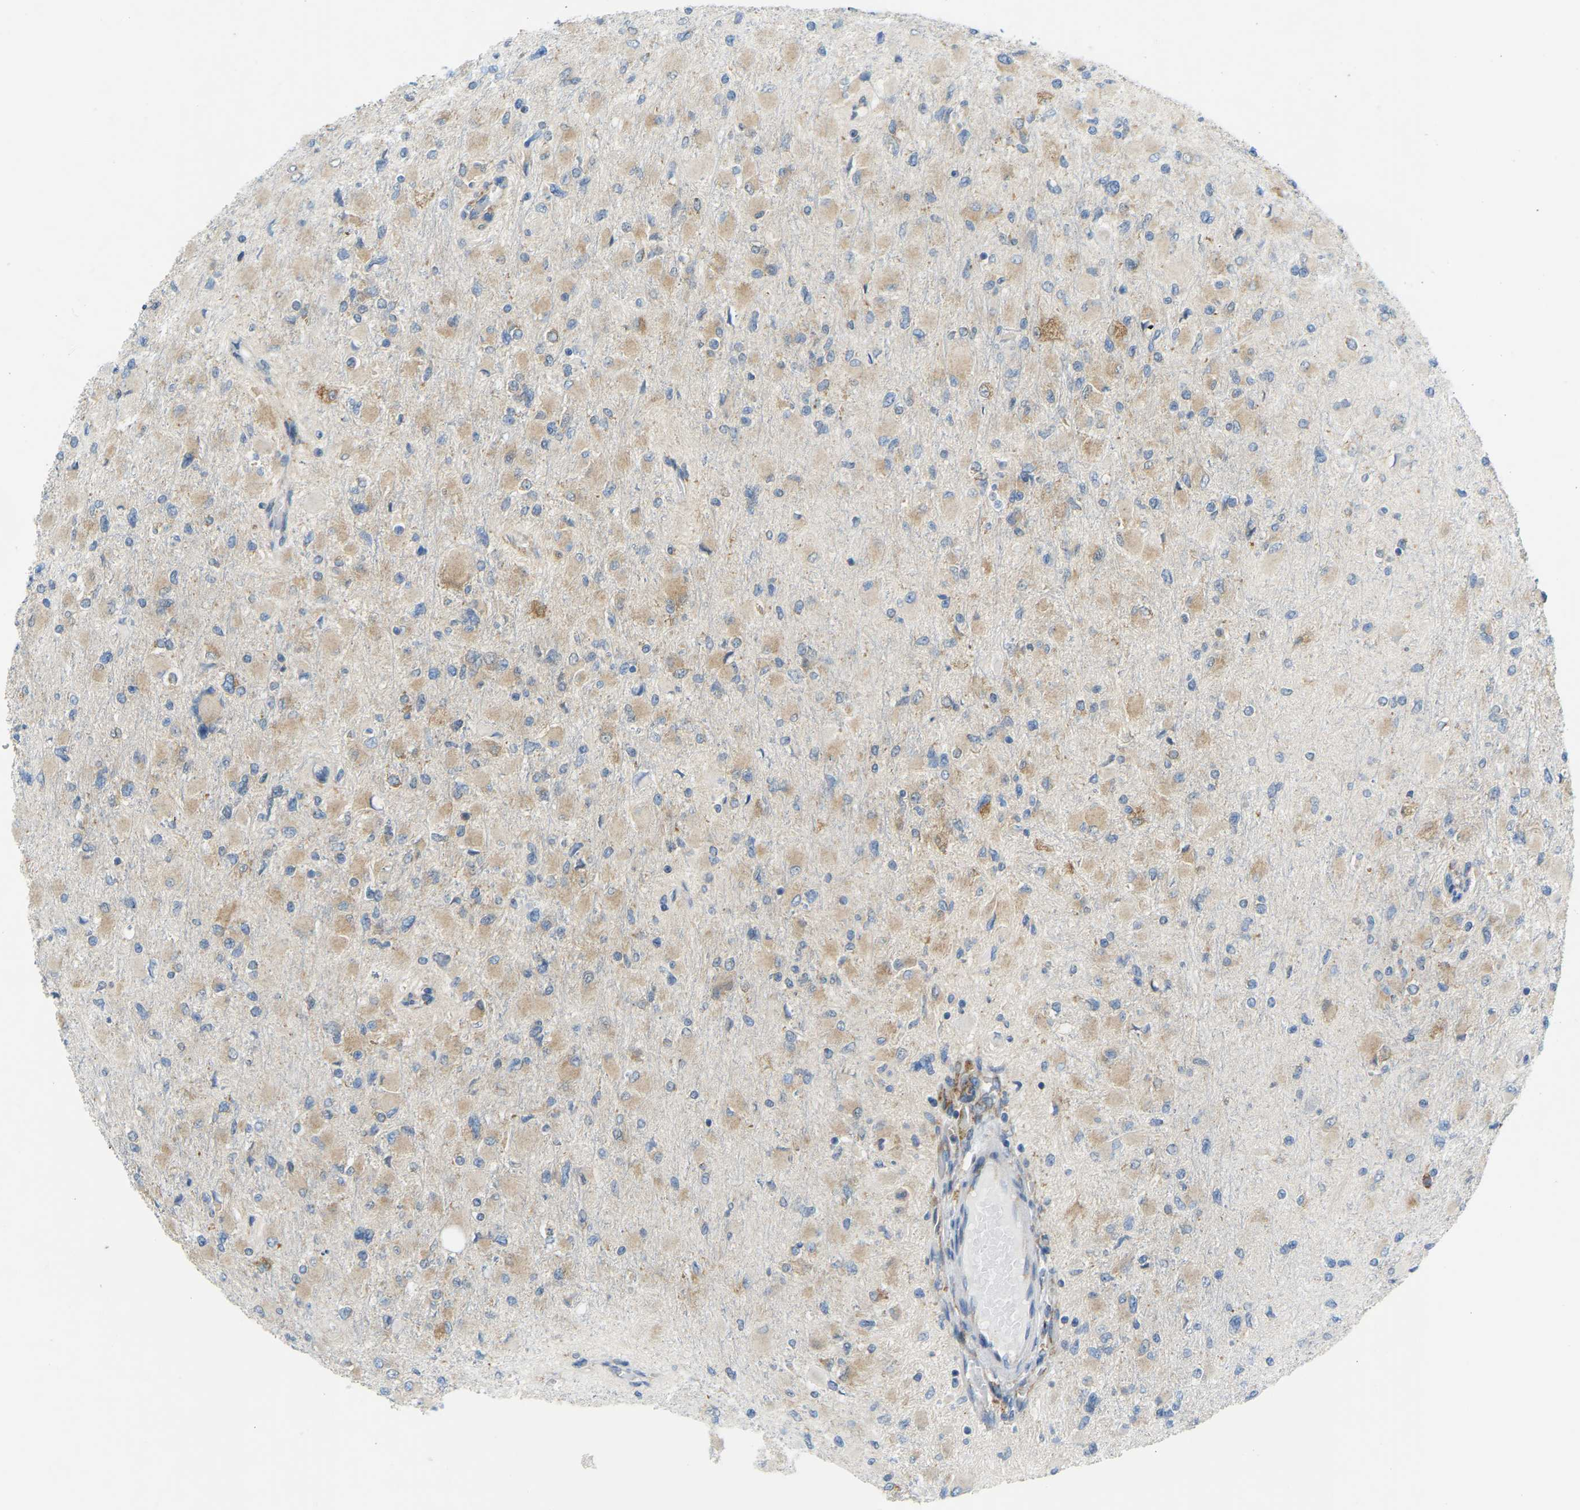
{"staining": {"intensity": "moderate", "quantity": "25%-75%", "location": "cytoplasmic/membranous"}, "tissue": "glioma", "cell_type": "Tumor cells", "image_type": "cancer", "snomed": [{"axis": "morphology", "description": "Glioma, malignant, High grade"}, {"axis": "topography", "description": "Cerebral cortex"}], "caption": "An IHC histopathology image of neoplastic tissue is shown. Protein staining in brown labels moderate cytoplasmic/membranous positivity in malignant glioma (high-grade) within tumor cells. The staining was performed using DAB (3,3'-diaminobenzidine) to visualize the protein expression in brown, while the nuclei were stained in blue with hematoxylin (Magnification: 20x).", "gene": "SND1", "patient": {"sex": "female", "age": 36}}